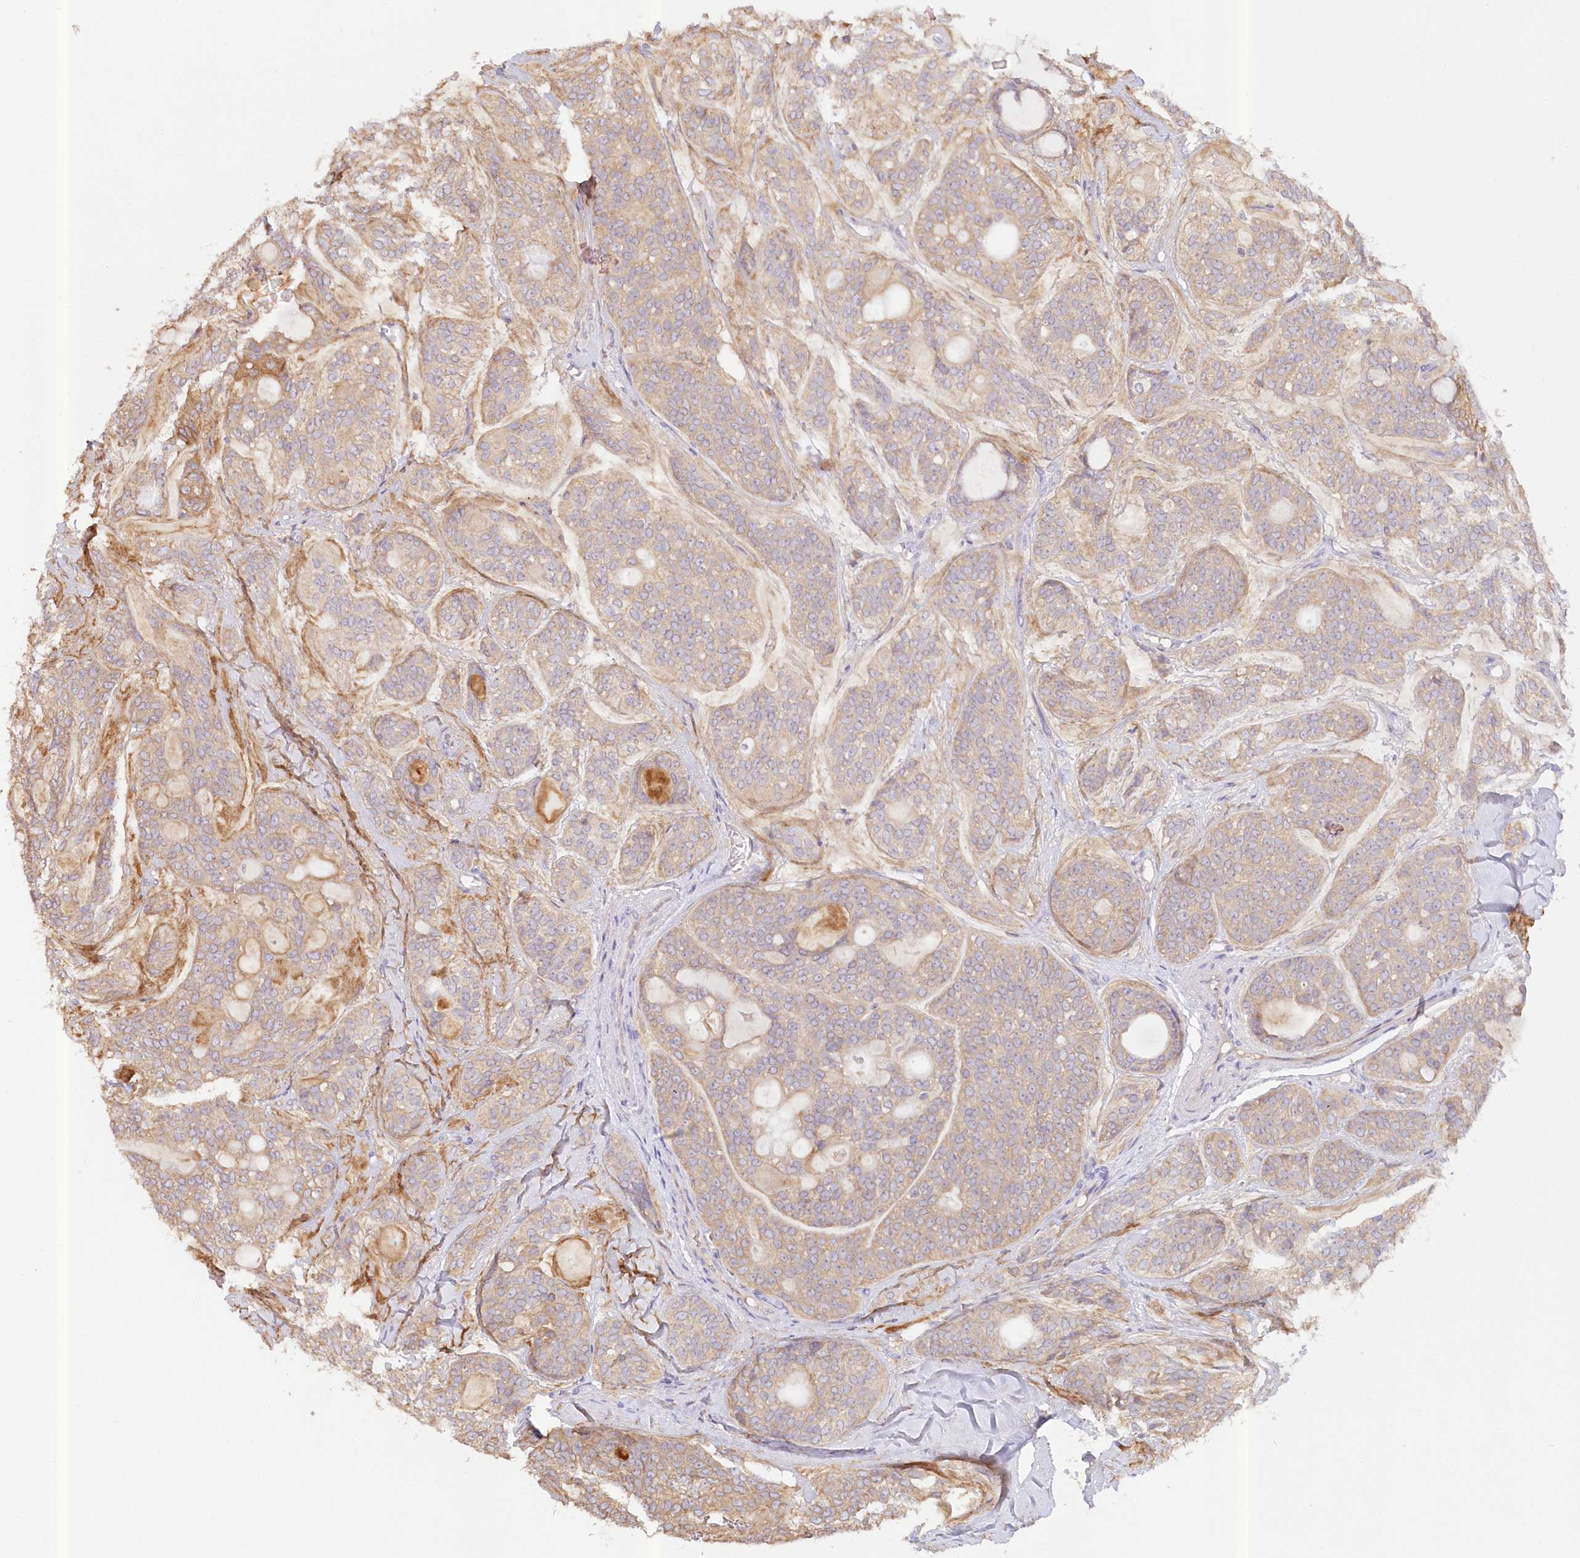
{"staining": {"intensity": "moderate", "quantity": "<25%", "location": "cytoplasmic/membranous"}, "tissue": "head and neck cancer", "cell_type": "Tumor cells", "image_type": "cancer", "snomed": [{"axis": "morphology", "description": "Adenocarcinoma, NOS"}, {"axis": "topography", "description": "Head-Neck"}], "caption": "Protein analysis of head and neck cancer tissue shows moderate cytoplasmic/membranous expression in approximately <25% of tumor cells.", "gene": "PAIP2", "patient": {"sex": "male", "age": 66}}